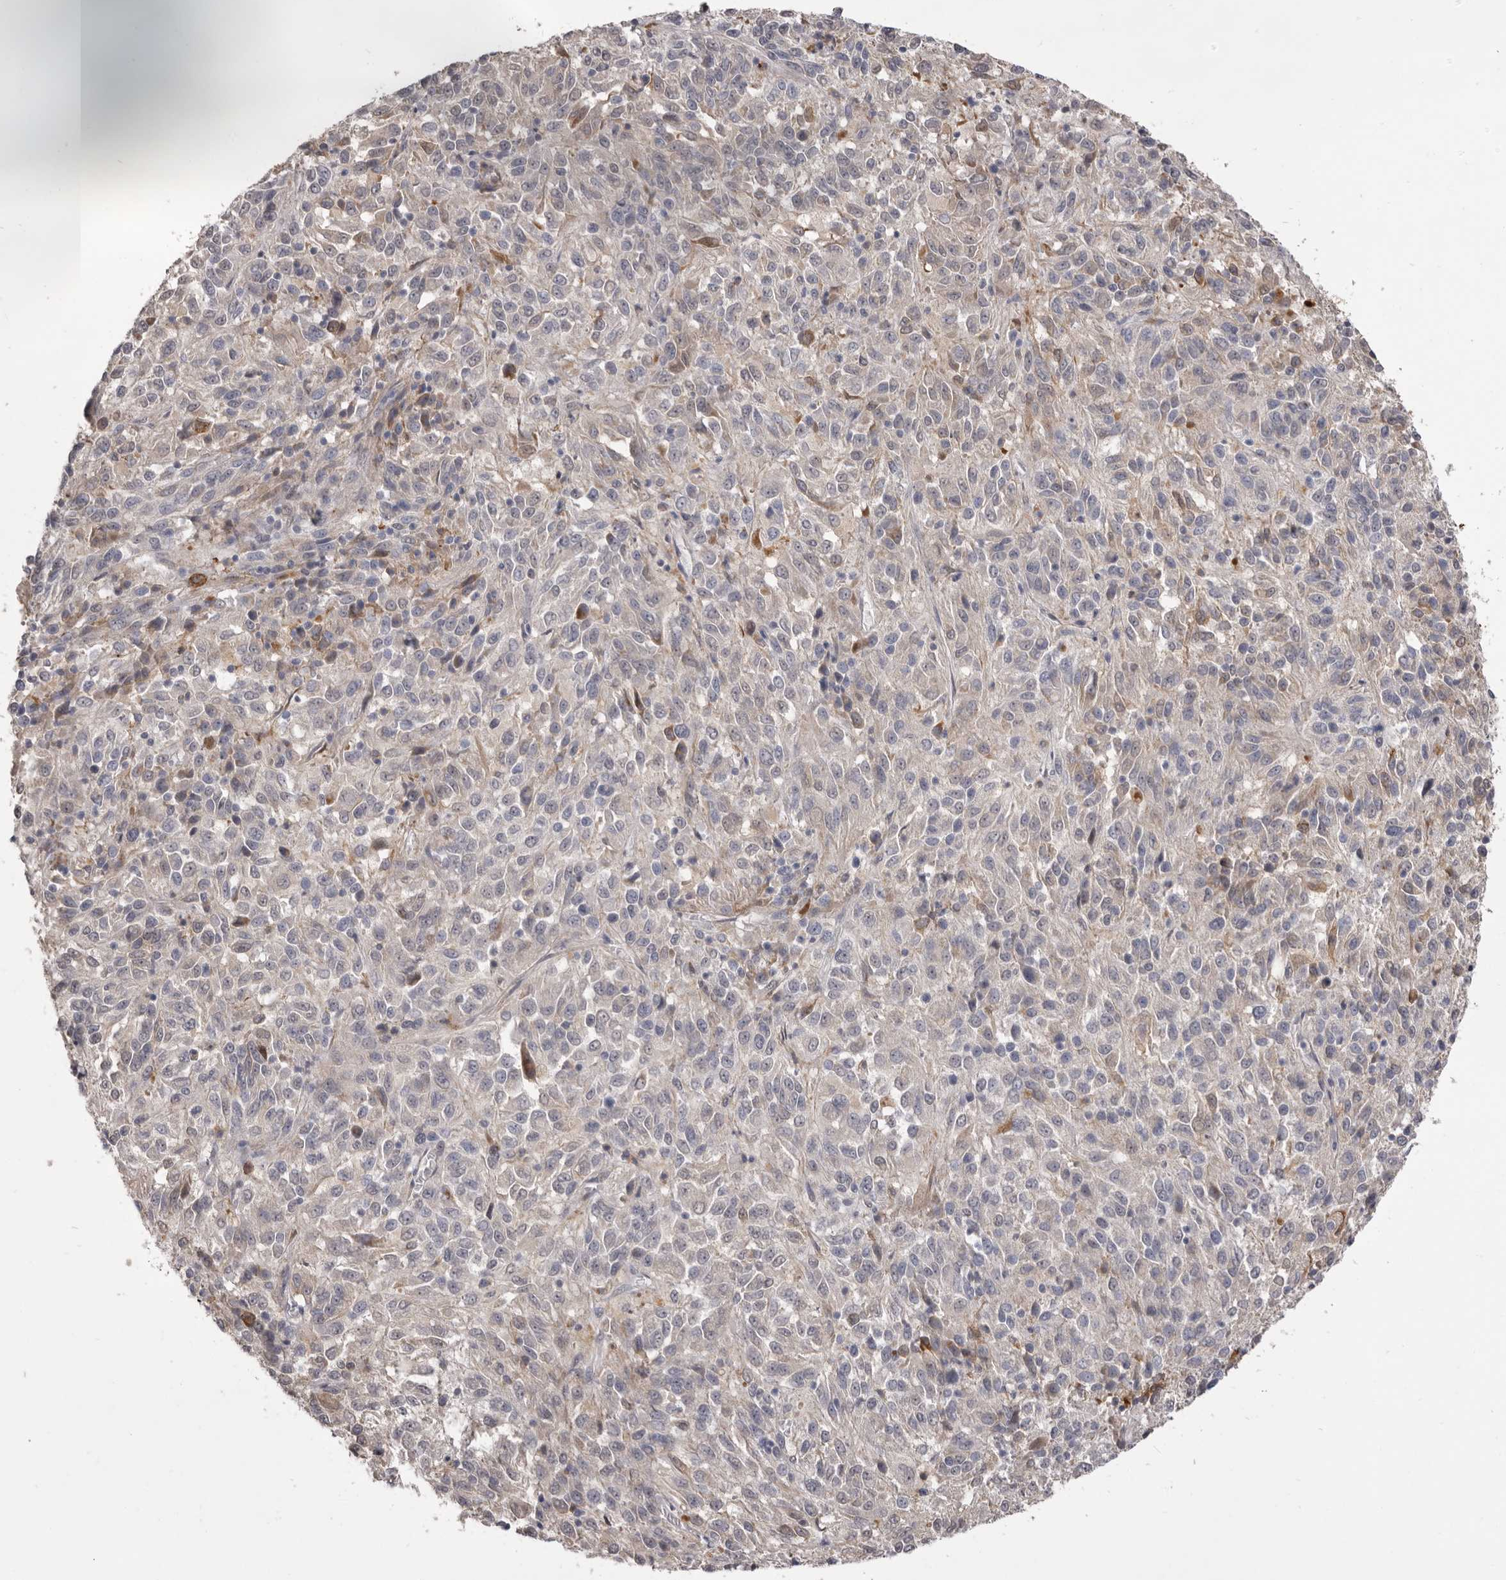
{"staining": {"intensity": "negative", "quantity": "none", "location": "none"}, "tissue": "melanoma", "cell_type": "Tumor cells", "image_type": "cancer", "snomed": [{"axis": "morphology", "description": "Malignant melanoma, Metastatic site"}, {"axis": "topography", "description": "Lung"}], "caption": "An image of melanoma stained for a protein displays no brown staining in tumor cells.", "gene": "VPS45", "patient": {"sex": "male", "age": 64}}